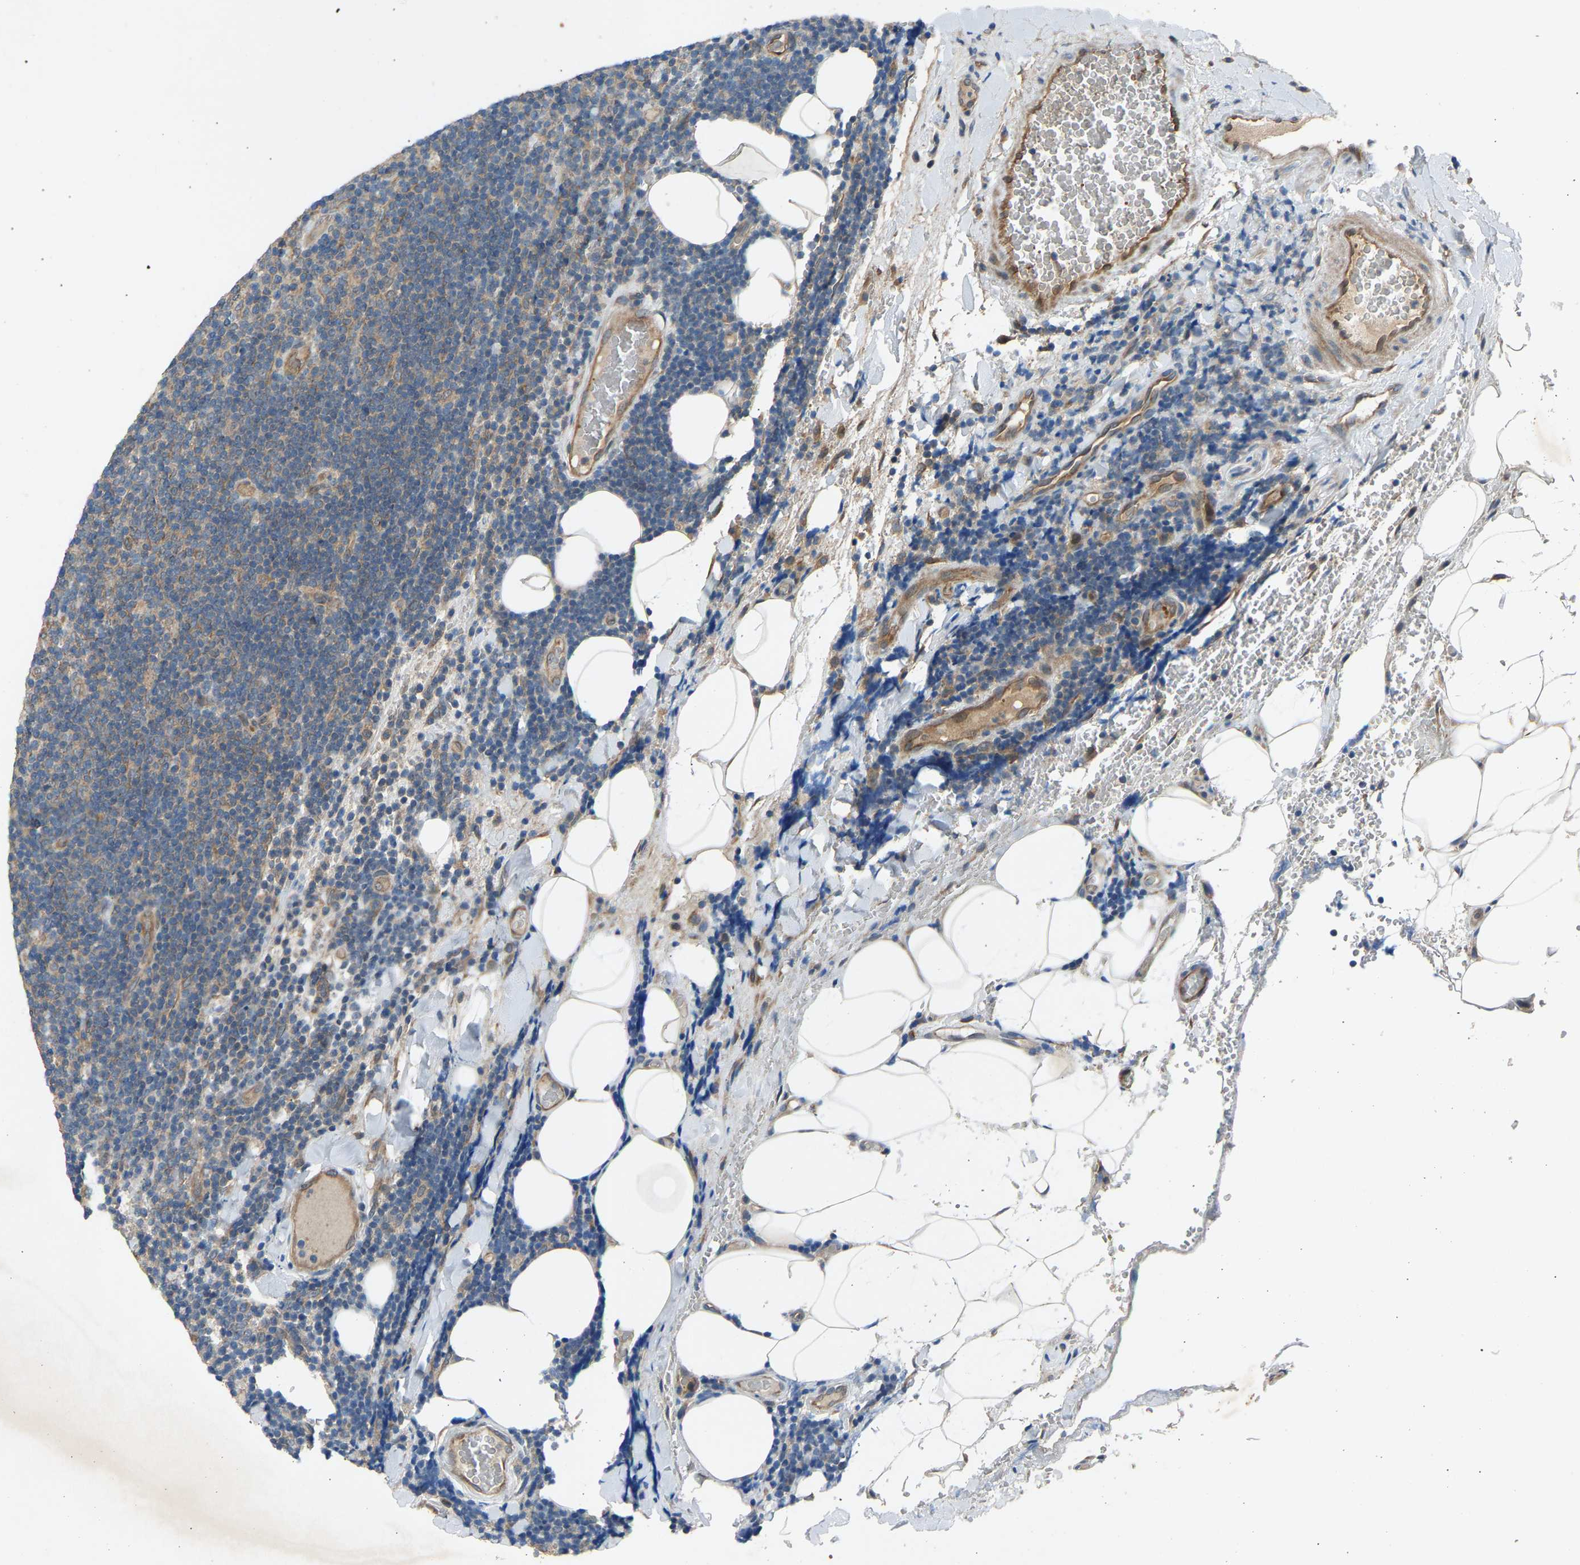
{"staining": {"intensity": "weak", "quantity": ">75%", "location": "cytoplasmic/membranous"}, "tissue": "lymphoma", "cell_type": "Tumor cells", "image_type": "cancer", "snomed": [{"axis": "morphology", "description": "Malignant lymphoma, non-Hodgkin's type, Low grade"}, {"axis": "topography", "description": "Lymph node"}], "caption": "Lymphoma stained with a brown dye exhibits weak cytoplasmic/membranous positive positivity in approximately >75% of tumor cells.", "gene": "GAS2L1", "patient": {"sex": "male", "age": 66}}